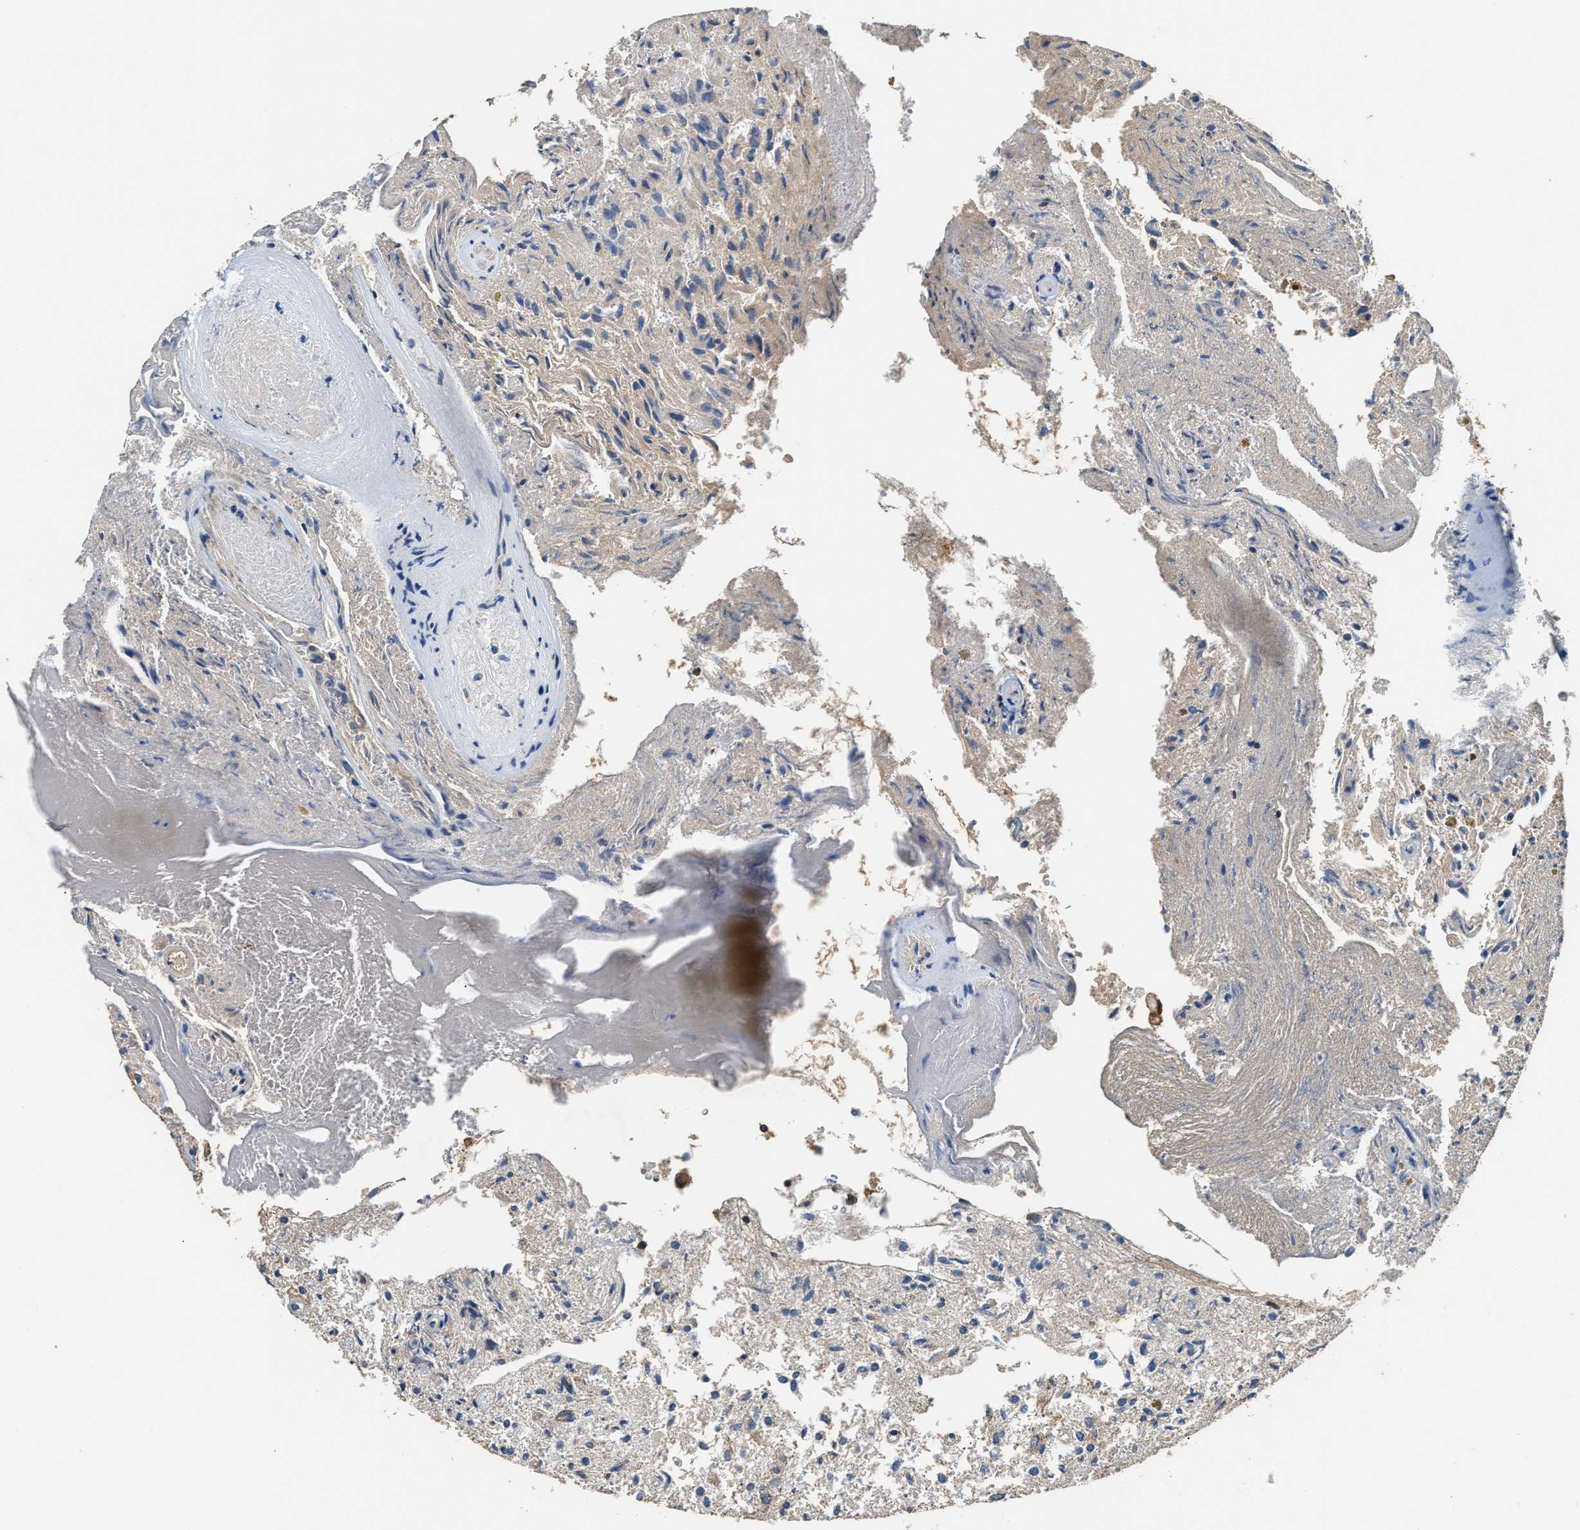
{"staining": {"intensity": "negative", "quantity": "none", "location": "none"}, "tissue": "glioma", "cell_type": "Tumor cells", "image_type": "cancer", "snomed": [{"axis": "morphology", "description": "Glioma, malignant, High grade"}, {"axis": "topography", "description": "Brain"}], "caption": "Tumor cells show no significant positivity in glioma.", "gene": "DNAJC2", "patient": {"sex": "female", "age": 59}}